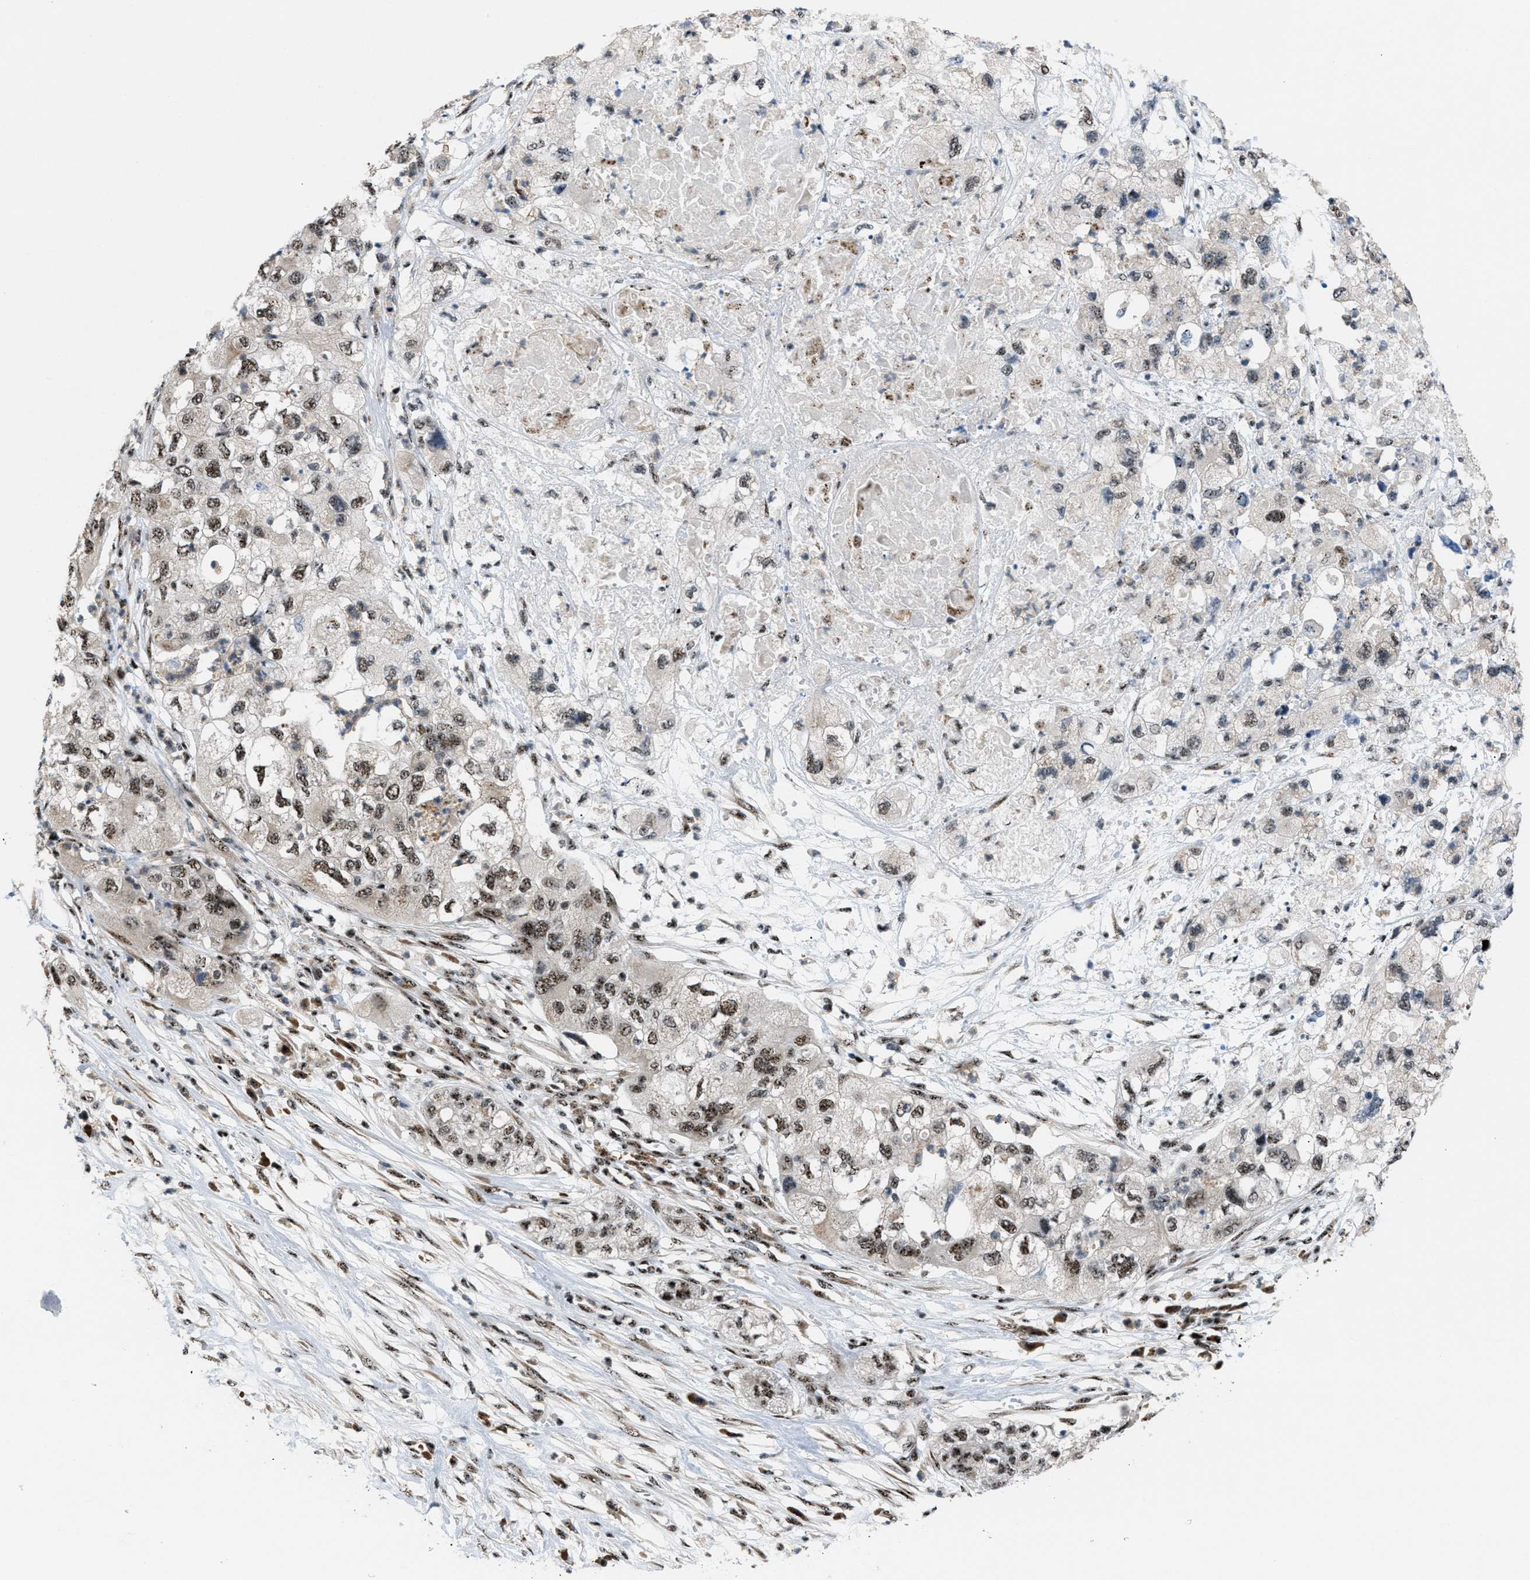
{"staining": {"intensity": "moderate", "quantity": ">75%", "location": "nuclear"}, "tissue": "pancreatic cancer", "cell_type": "Tumor cells", "image_type": "cancer", "snomed": [{"axis": "morphology", "description": "Adenocarcinoma, NOS"}, {"axis": "topography", "description": "Pancreas"}], "caption": "Tumor cells display moderate nuclear expression in approximately >75% of cells in pancreatic cancer. (Stains: DAB (3,3'-diaminobenzidine) in brown, nuclei in blue, Microscopy: brightfield microscopy at high magnification).", "gene": "CDR2", "patient": {"sex": "female", "age": 78}}